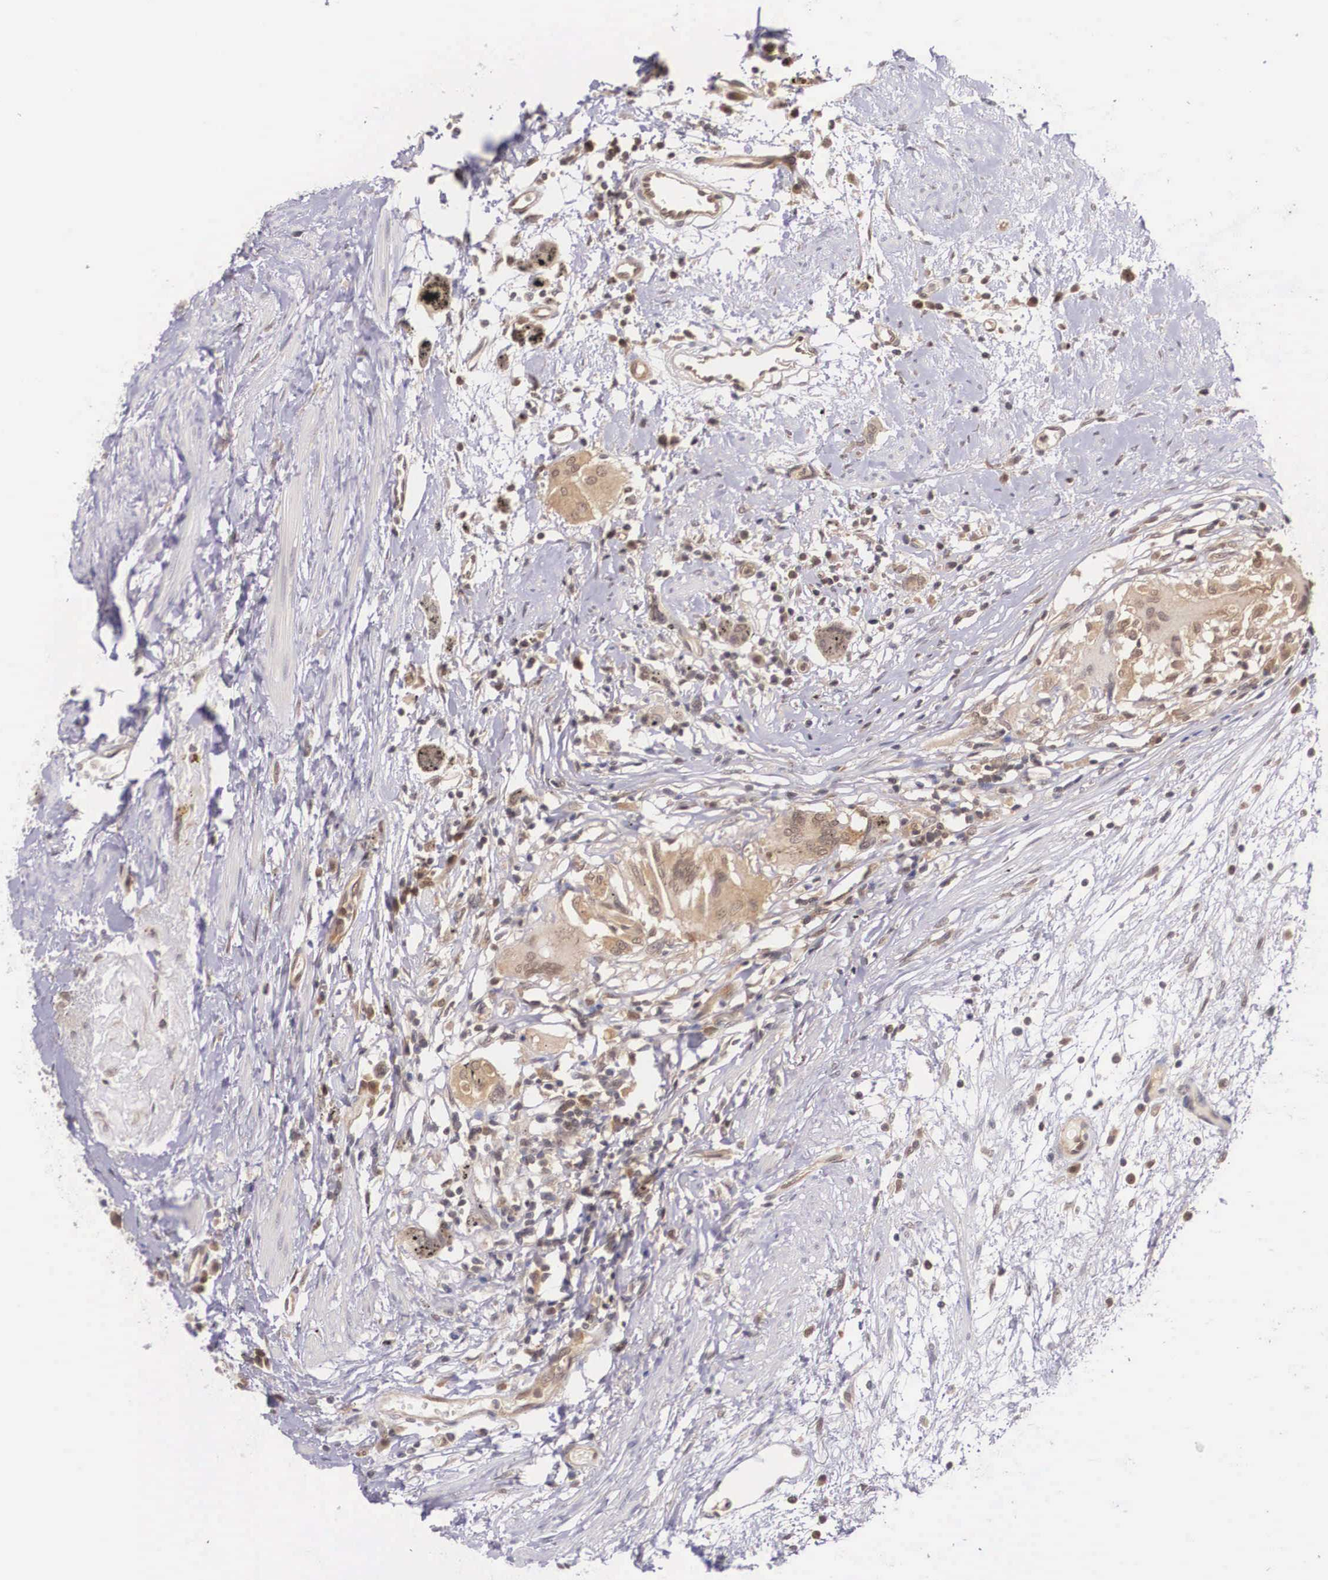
{"staining": {"intensity": "strong", "quantity": ">75%", "location": "cytoplasmic/membranous"}, "tissue": "urothelial cancer", "cell_type": "Tumor cells", "image_type": "cancer", "snomed": [{"axis": "morphology", "description": "Urothelial carcinoma, High grade"}, {"axis": "topography", "description": "Urinary bladder"}], "caption": "An immunohistochemistry micrograph of tumor tissue is shown. Protein staining in brown highlights strong cytoplasmic/membranous positivity in urothelial cancer within tumor cells. (Stains: DAB (3,3'-diaminobenzidine) in brown, nuclei in blue, Microscopy: brightfield microscopy at high magnification).", "gene": "IGBP1", "patient": {"sex": "male", "age": 78}}